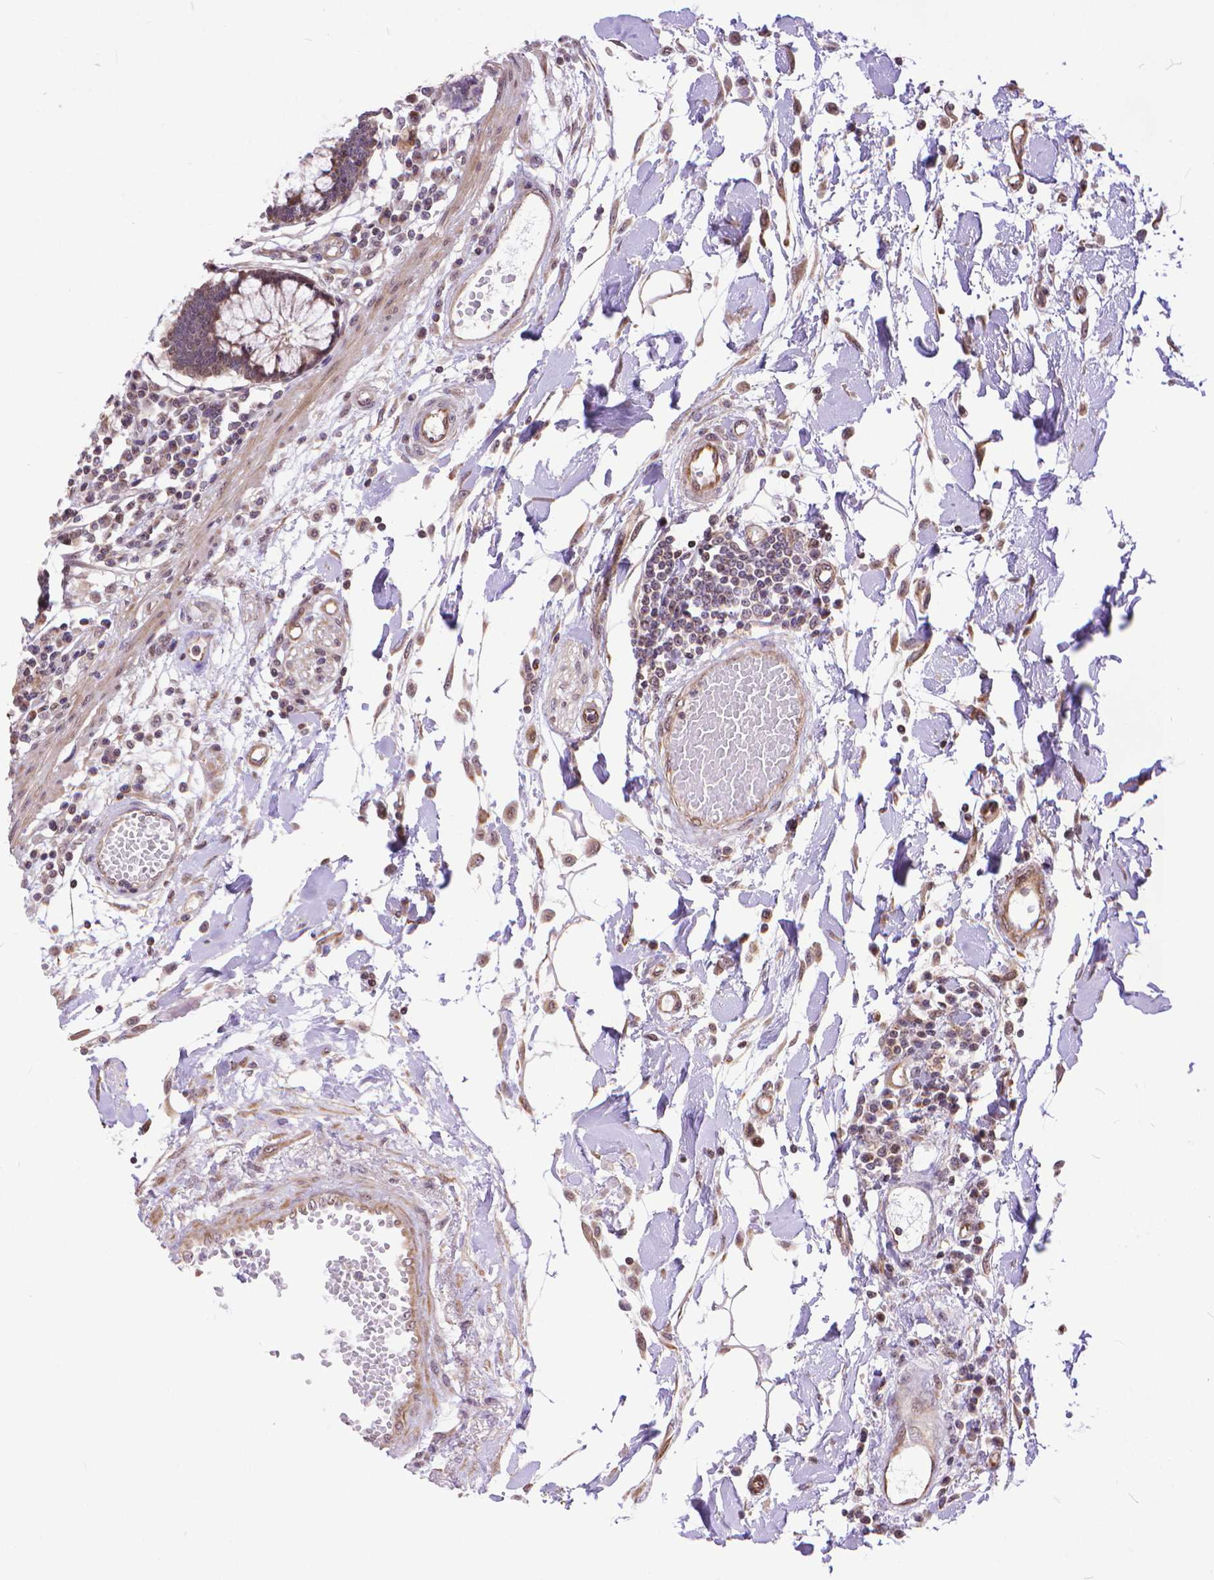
{"staining": {"intensity": "weak", "quantity": "<25%", "location": "cytoplasmic/membranous"}, "tissue": "colon", "cell_type": "Endothelial cells", "image_type": "normal", "snomed": [{"axis": "morphology", "description": "Normal tissue, NOS"}, {"axis": "morphology", "description": "Adenocarcinoma, NOS"}, {"axis": "topography", "description": "Colon"}], "caption": "An image of colon stained for a protein reveals no brown staining in endothelial cells.", "gene": "TMEM135", "patient": {"sex": "male", "age": 83}}